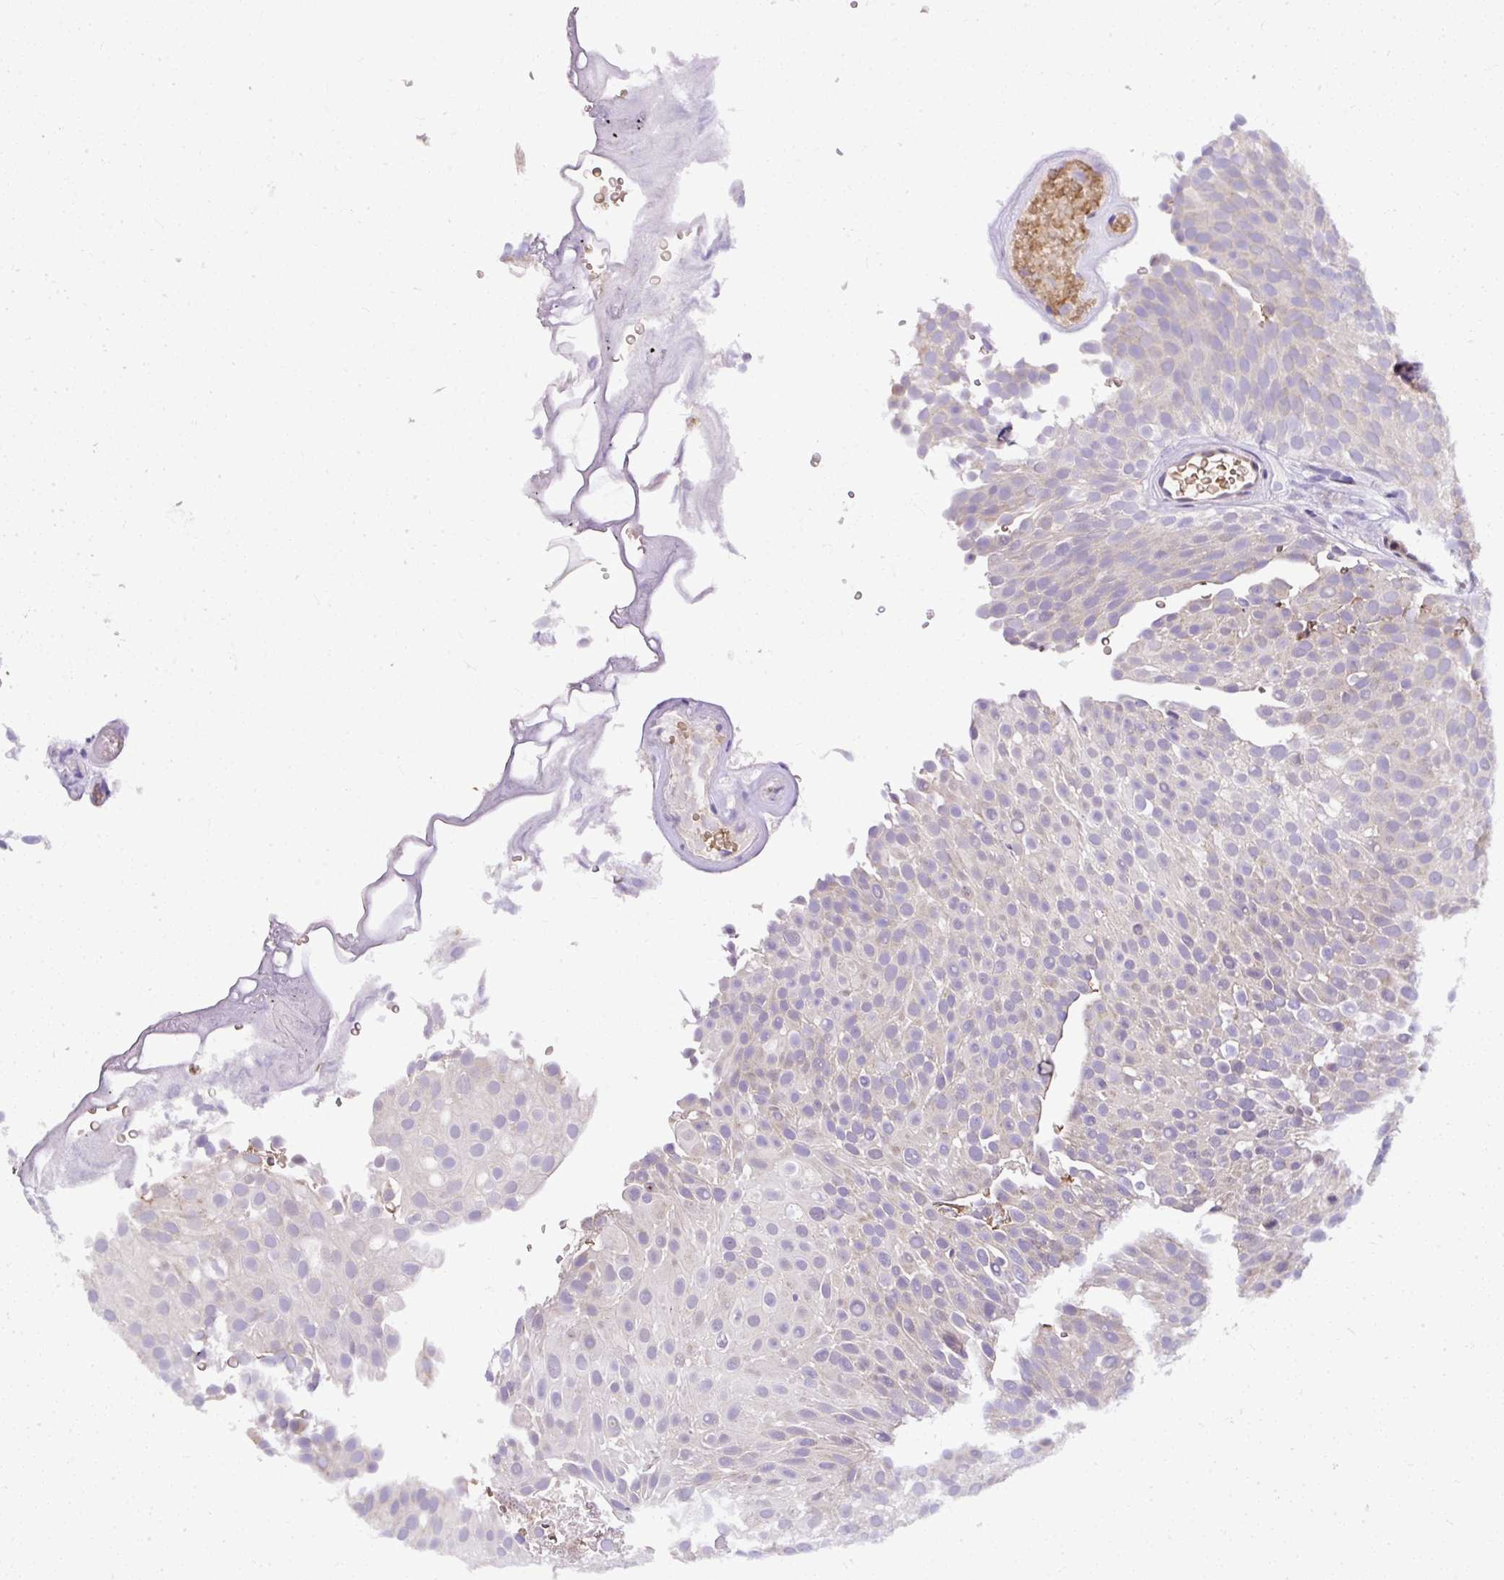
{"staining": {"intensity": "negative", "quantity": "none", "location": "none"}, "tissue": "urothelial cancer", "cell_type": "Tumor cells", "image_type": "cancer", "snomed": [{"axis": "morphology", "description": "Urothelial carcinoma, Low grade"}, {"axis": "topography", "description": "Urinary bladder"}], "caption": "Low-grade urothelial carcinoma was stained to show a protein in brown. There is no significant positivity in tumor cells. The staining is performed using DAB brown chromogen with nuclei counter-stained in using hematoxylin.", "gene": "DEPDC5", "patient": {"sex": "male", "age": 78}}